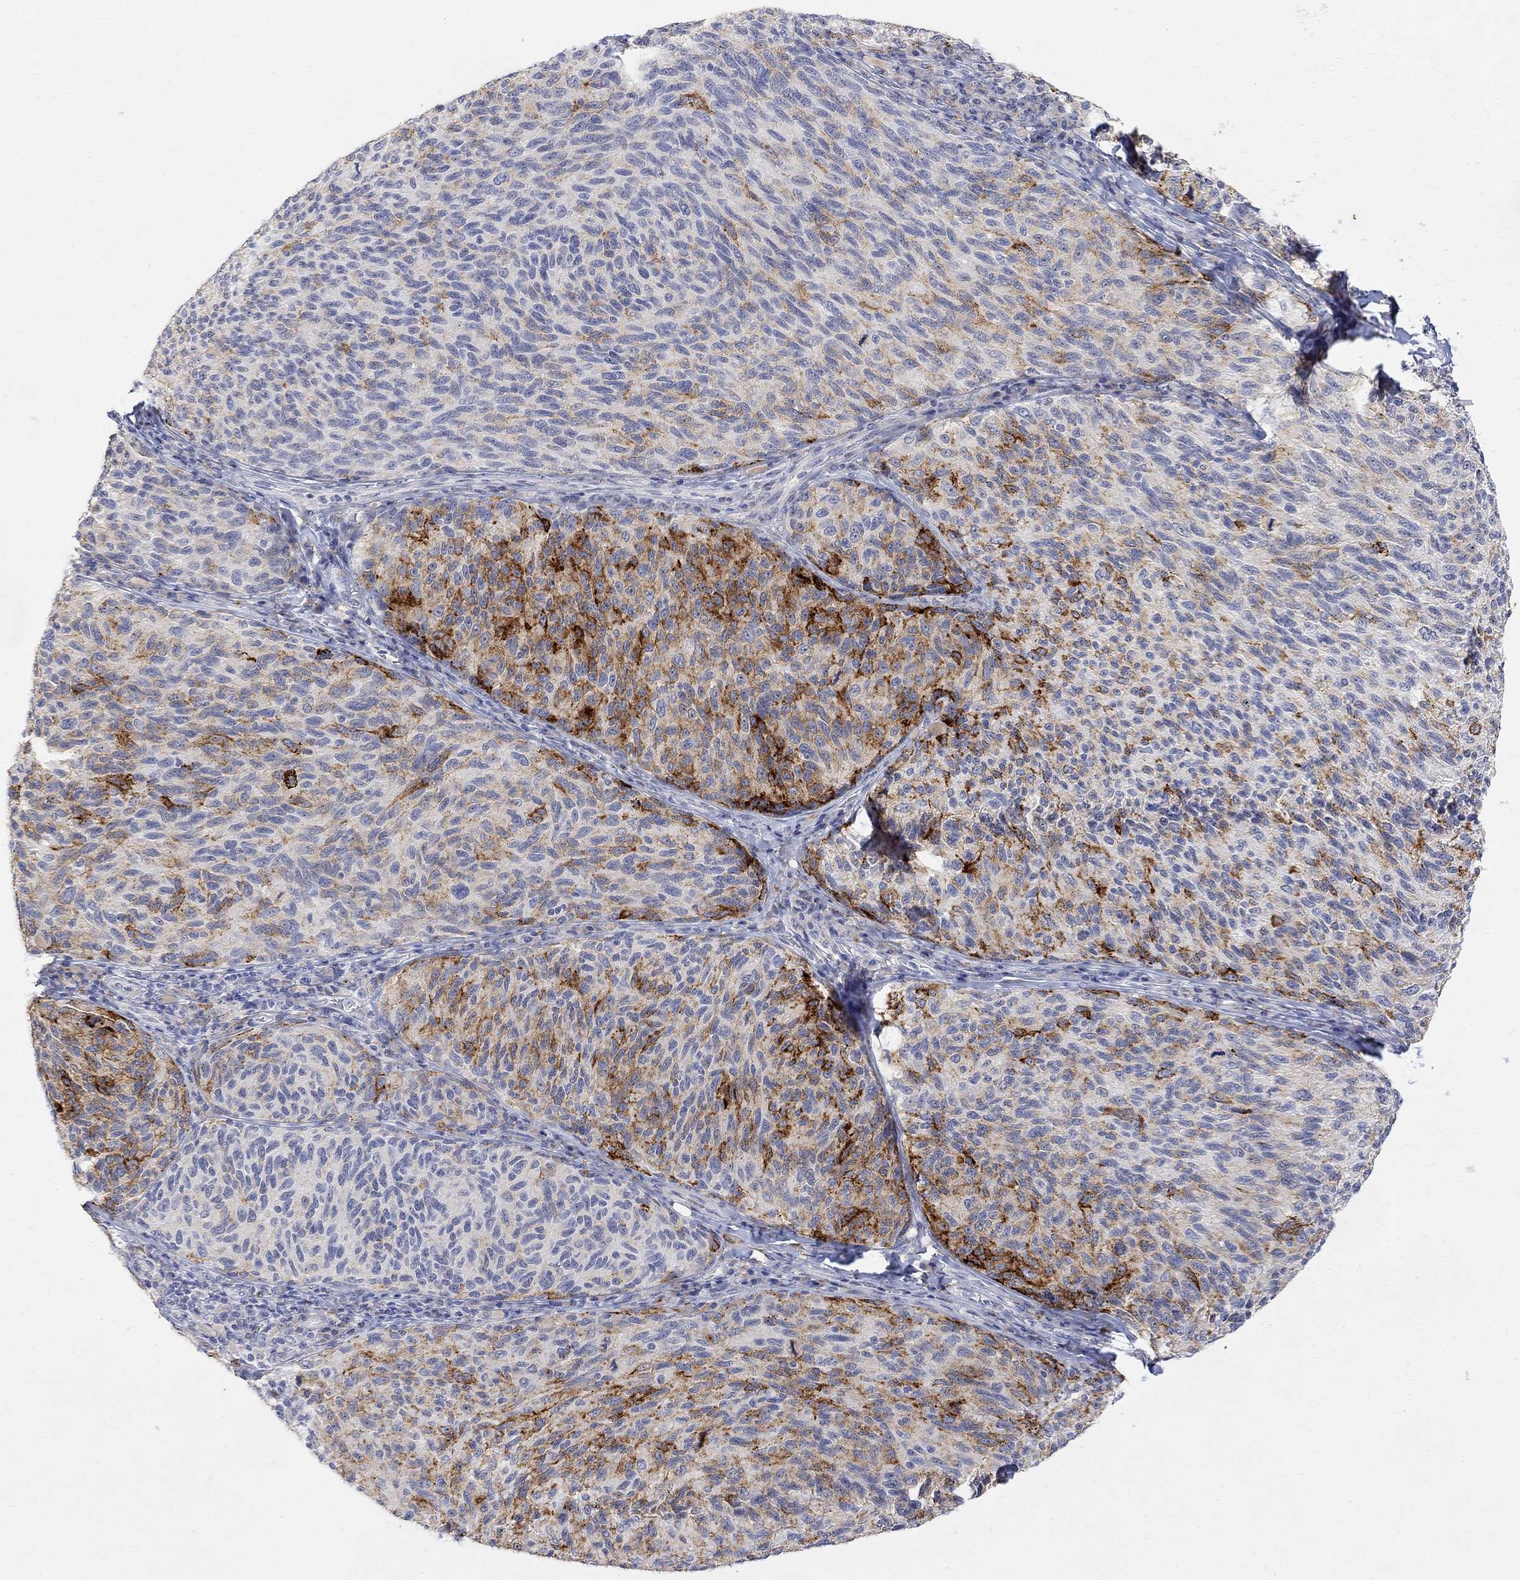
{"staining": {"intensity": "strong", "quantity": "<25%", "location": "cytoplasmic/membranous"}, "tissue": "melanoma", "cell_type": "Tumor cells", "image_type": "cancer", "snomed": [{"axis": "morphology", "description": "Malignant melanoma, NOS"}, {"axis": "topography", "description": "Skin"}], "caption": "Immunohistochemistry (IHC) of human malignant melanoma exhibits medium levels of strong cytoplasmic/membranous expression in approximately <25% of tumor cells. (IHC, brightfield microscopy, high magnification).", "gene": "FNDC5", "patient": {"sex": "female", "age": 73}}